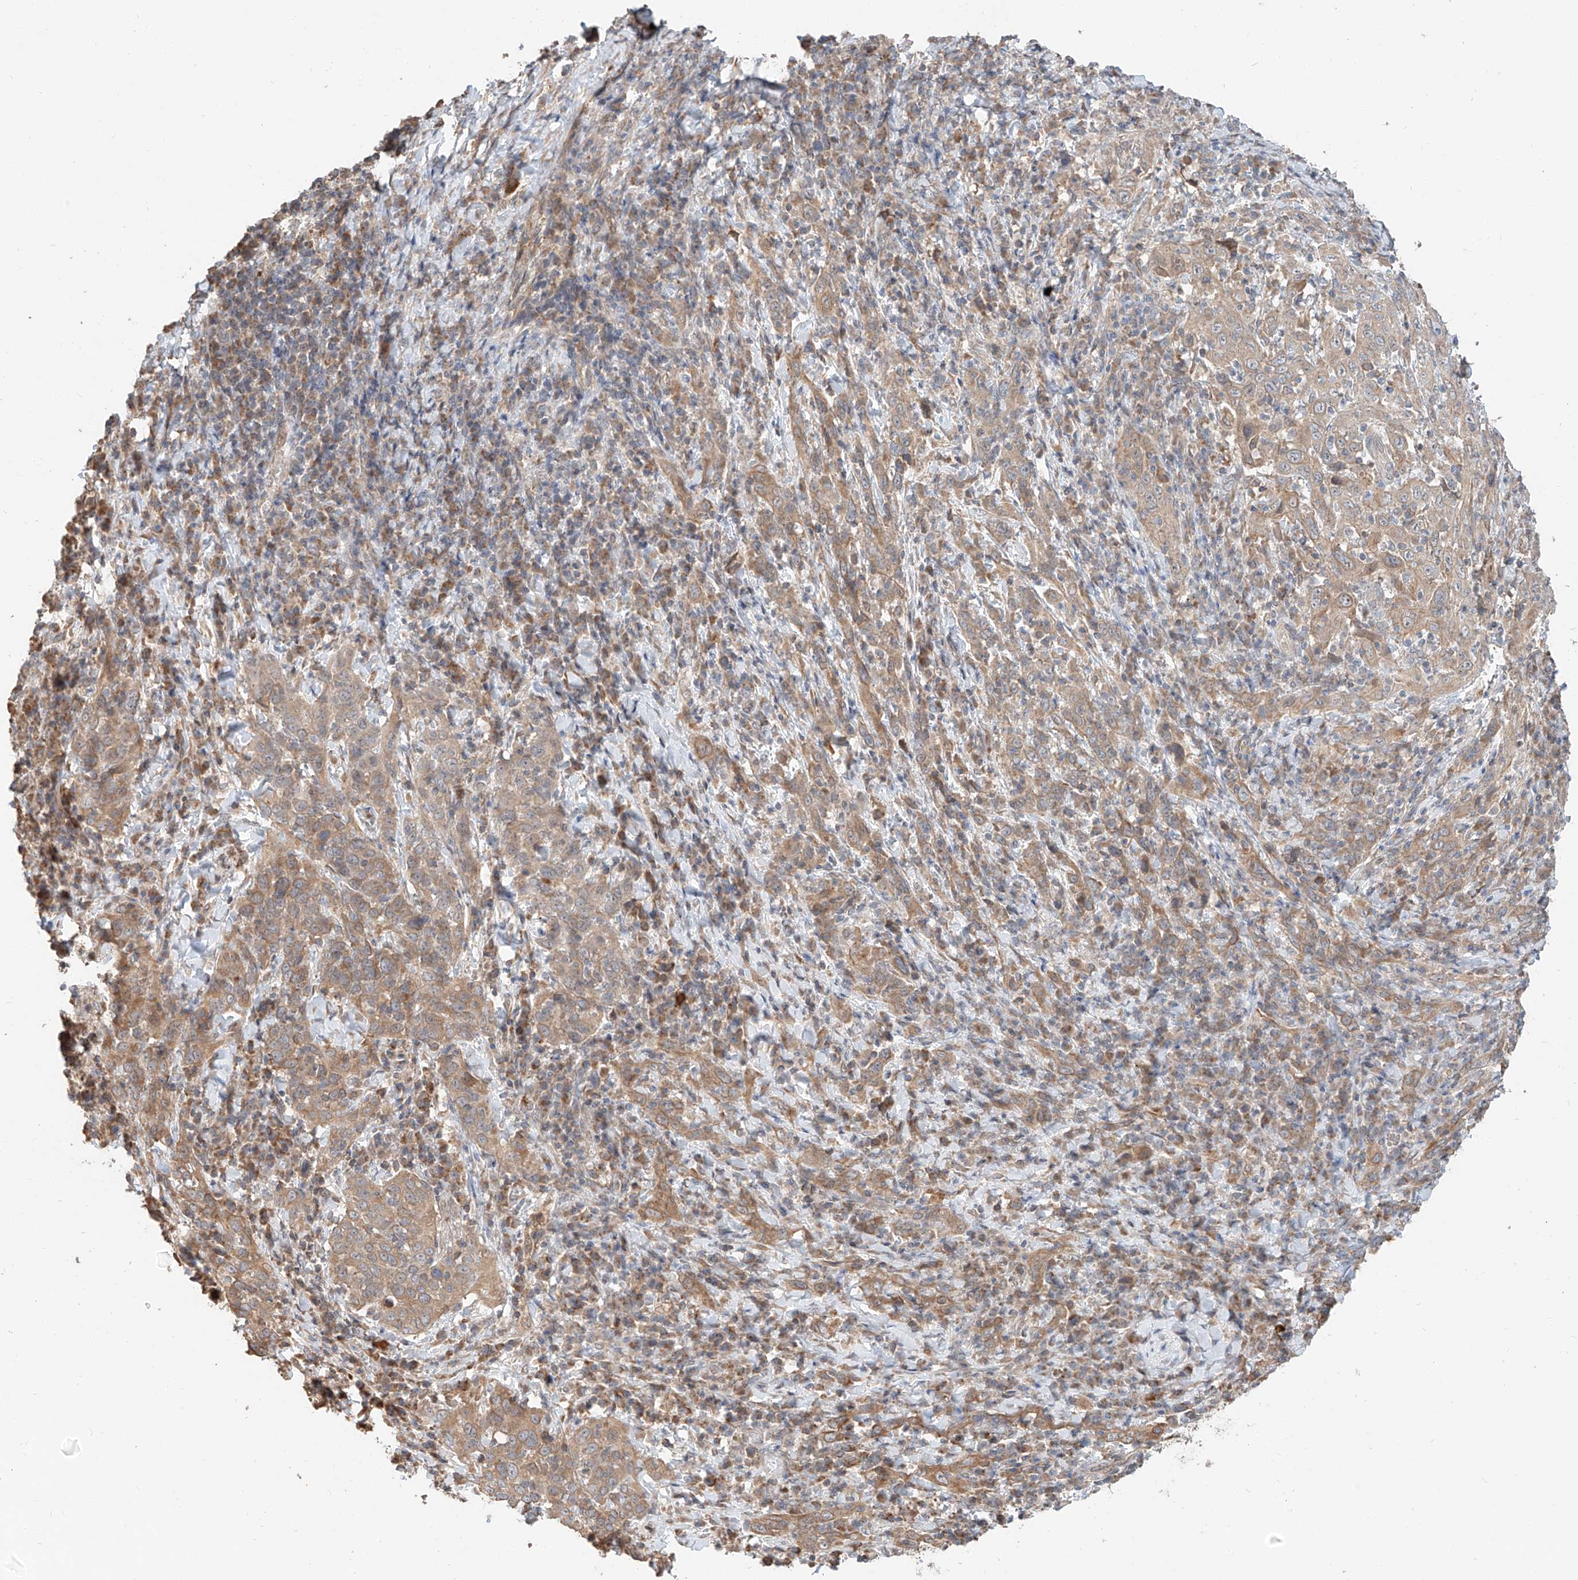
{"staining": {"intensity": "moderate", "quantity": ">75%", "location": "cytoplasmic/membranous"}, "tissue": "cervical cancer", "cell_type": "Tumor cells", "image_type": "cancer", "snomed": [{"axis": "morphology", "description": "Squamous cell carcinoma, NOS"}, {"axis": "topography", "description": "Cervix"}], "caption": "Immunohistochemical staining of human cervical cancer reveals medium levels of moderate cytoplasmic/membranous staining in approximately >75% of tumor cells. The staining was performed using DAB, with brown indicating positive protein expression. Nuclei are stained blue with hematoxylin.", "gene": "STX19", "patient": {"sex": "female", "age": 46}}